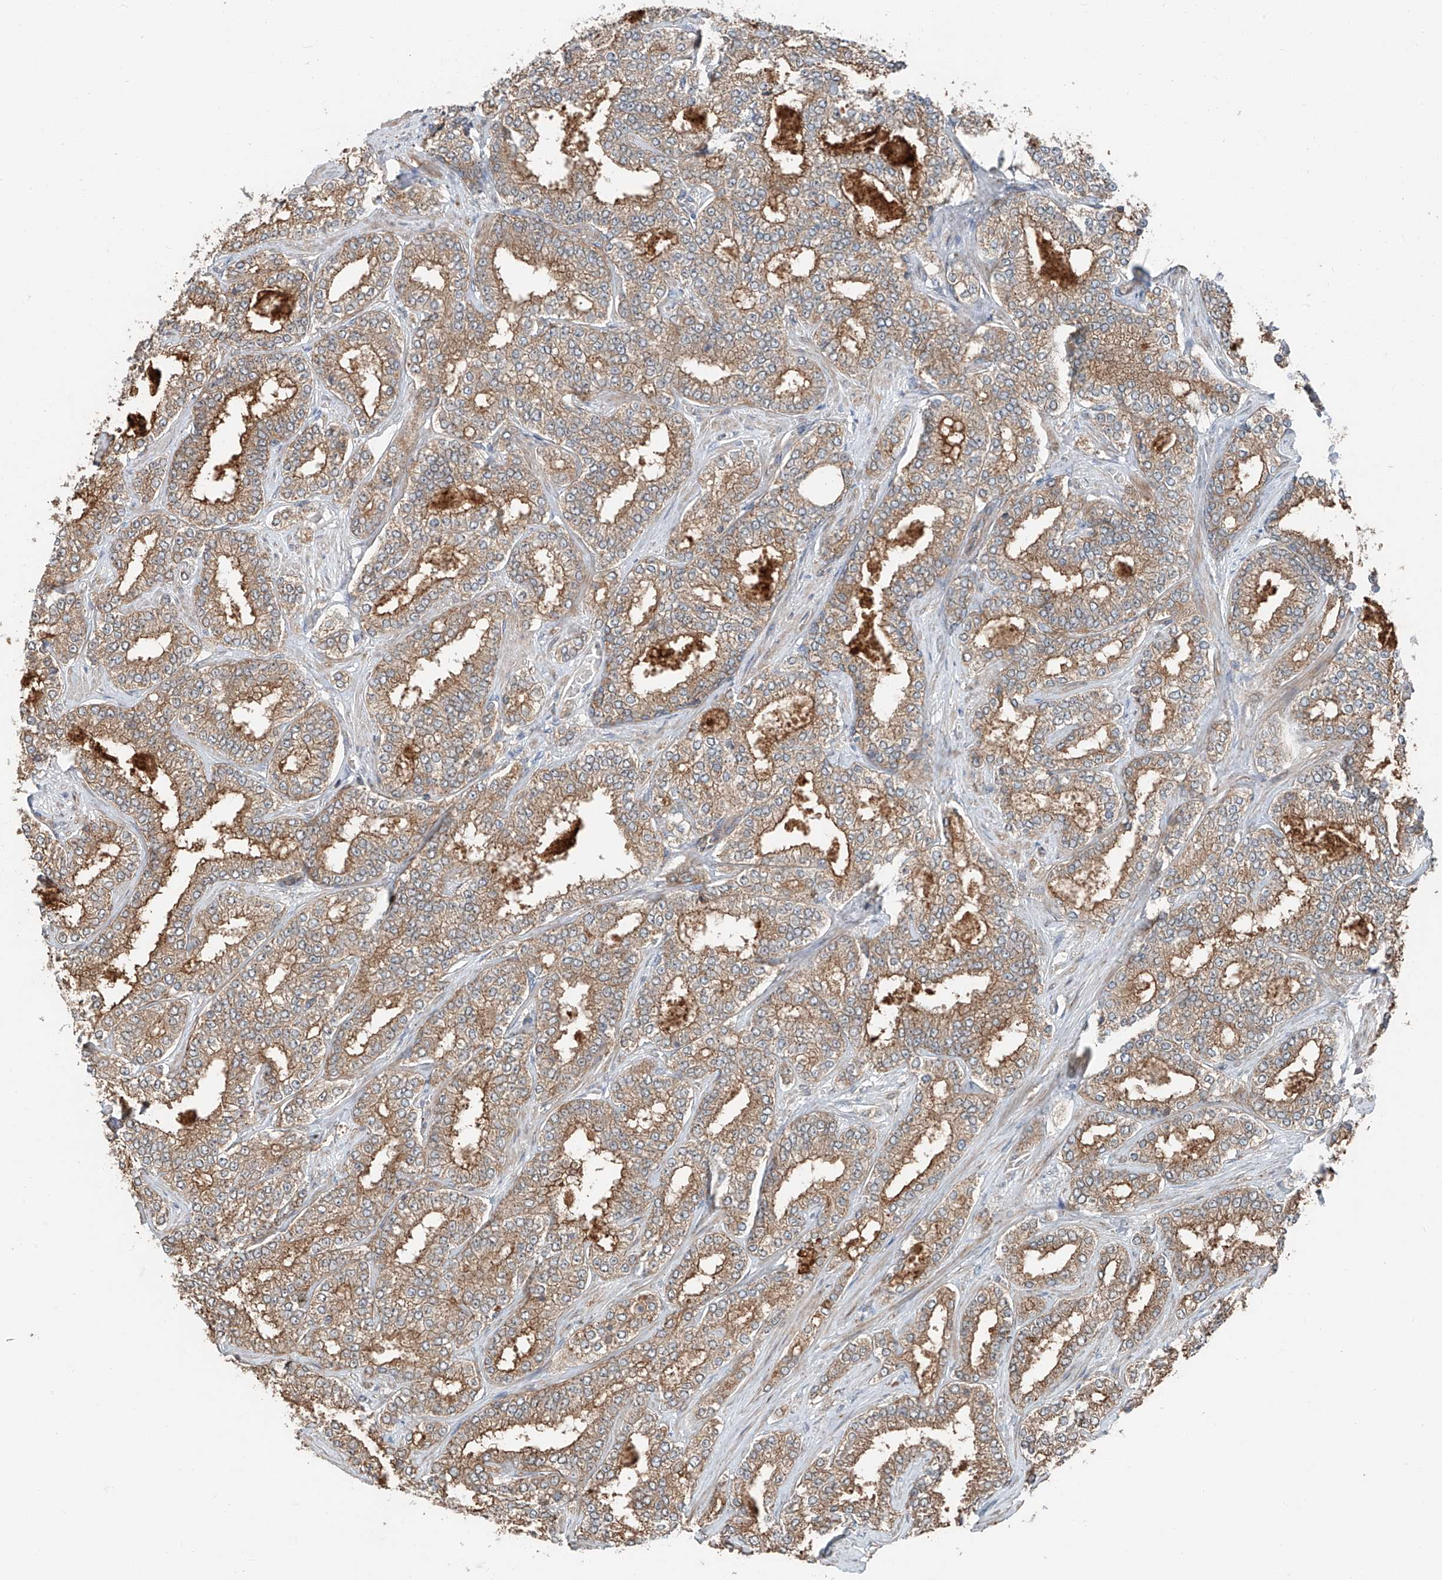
{"staining": {"intensity": "moderate", "quantity": ">75%", "location": "cytoplasmic/membranous"}, "tissue": "prostate cancer", "cell_type": "Tumor cells", "image_type": "cancer", "snomed": [{"axis": "morphology", "description": "Normal tissue, NOS"}, {"axis": "morphology", "description": "Adenocarcinoma, High grade"}, {"axis": "topography", "description": "Prostate"}], "caption": "This image demonstrates immunohistochemistry staining of human prostate cancer, with medium moderate cytoplasmic/membranous expression in about >75% of tumor cells.", "gene": "CEP162", "patient": {"sex": "male", "age": 83}}